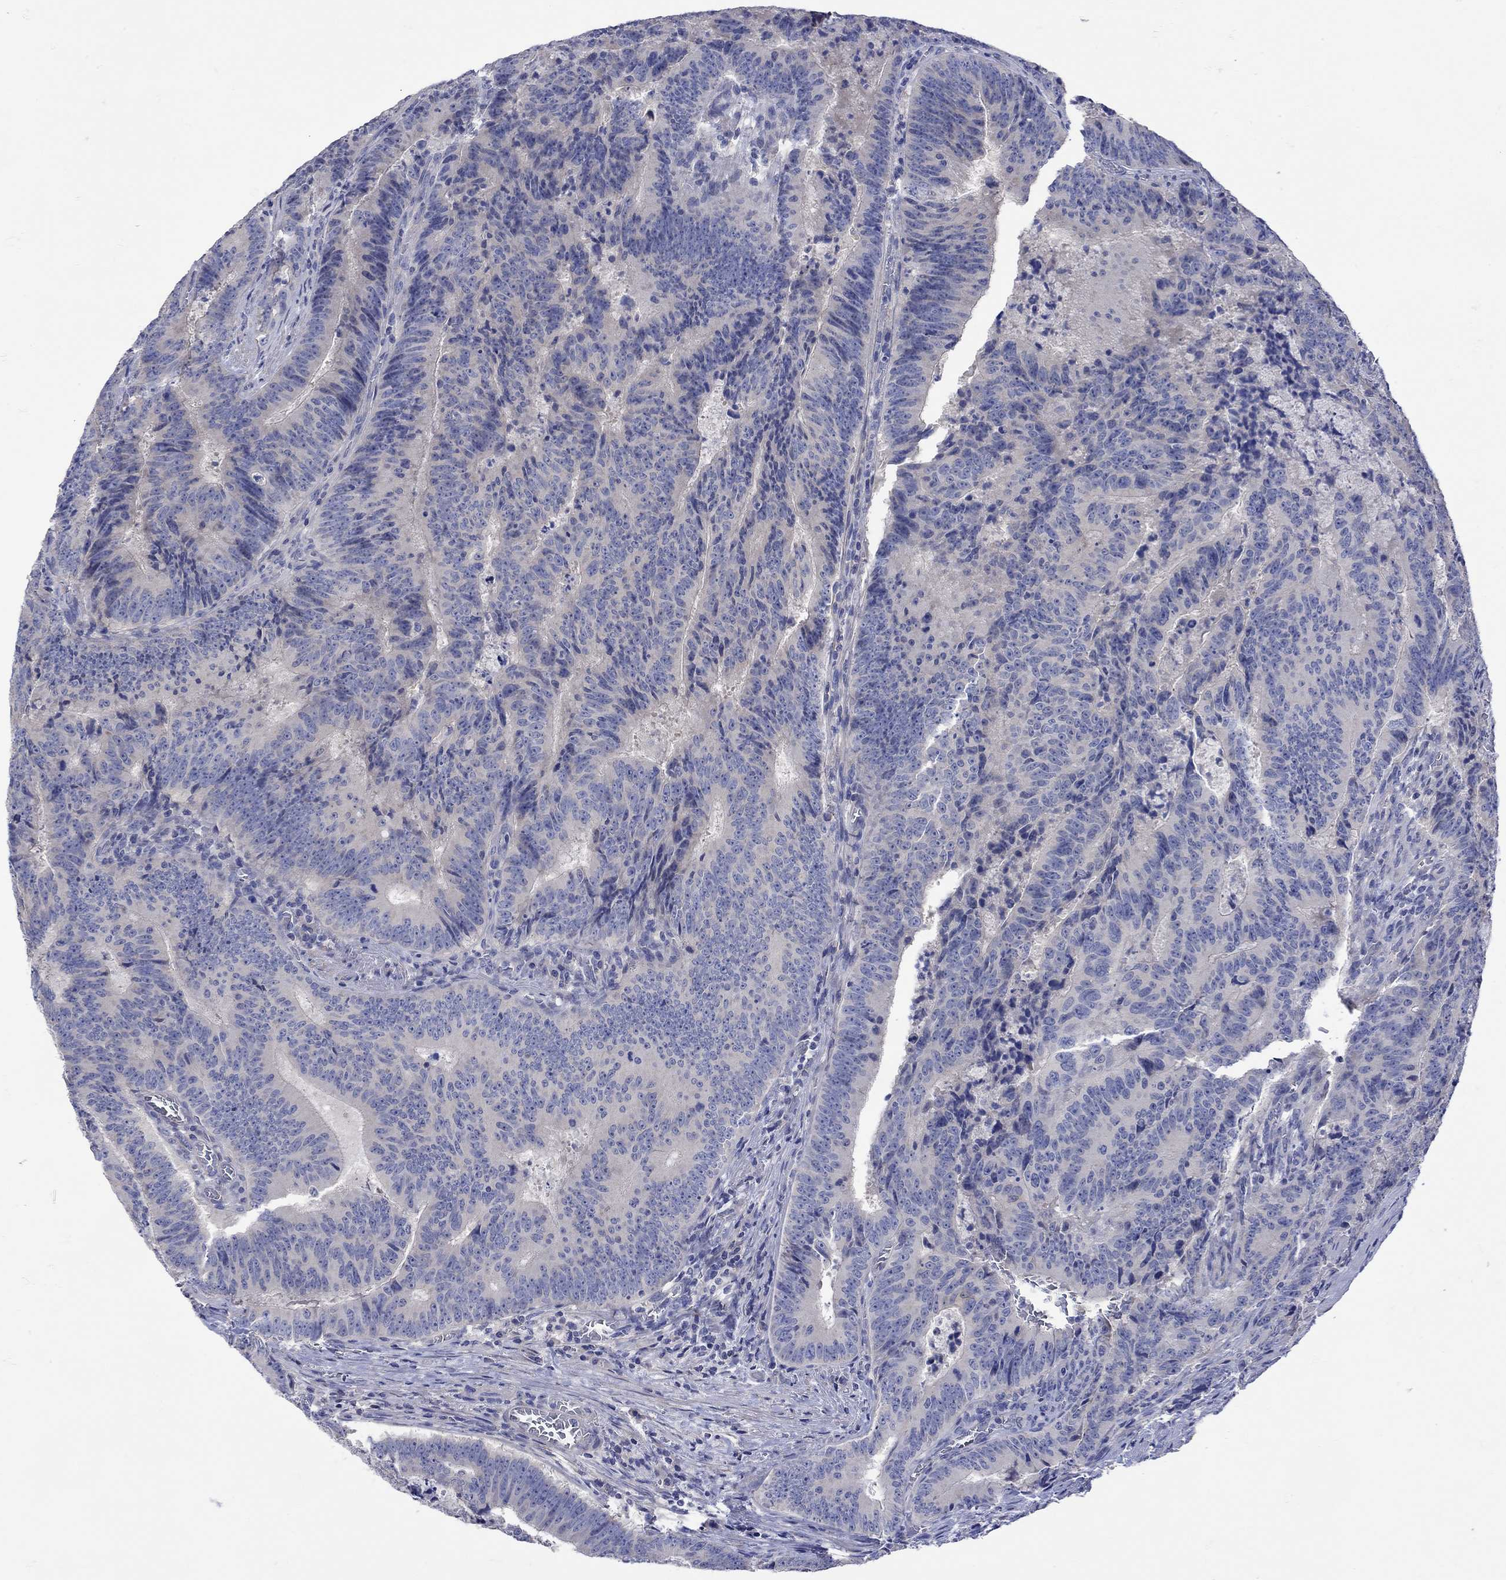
{"staining": {"intensity": "negative", "quantity": "none", "location": "none"}, "tissue": "colorectal cancer", "cell_type": "Tumor cells", "image_type": "cancer", "snomed": [{"axis": "morphology", "description": "Adenocarcinoma, NOS"}, {"axis": "topography", "description": "Colon"}], "caption": "Immunohistochemical staining of adenocarcinoma (colorectal) shows no significant expression in tumor cells.", "gene": "MSI1", "patient": {"sex": "female", "age": 82}}